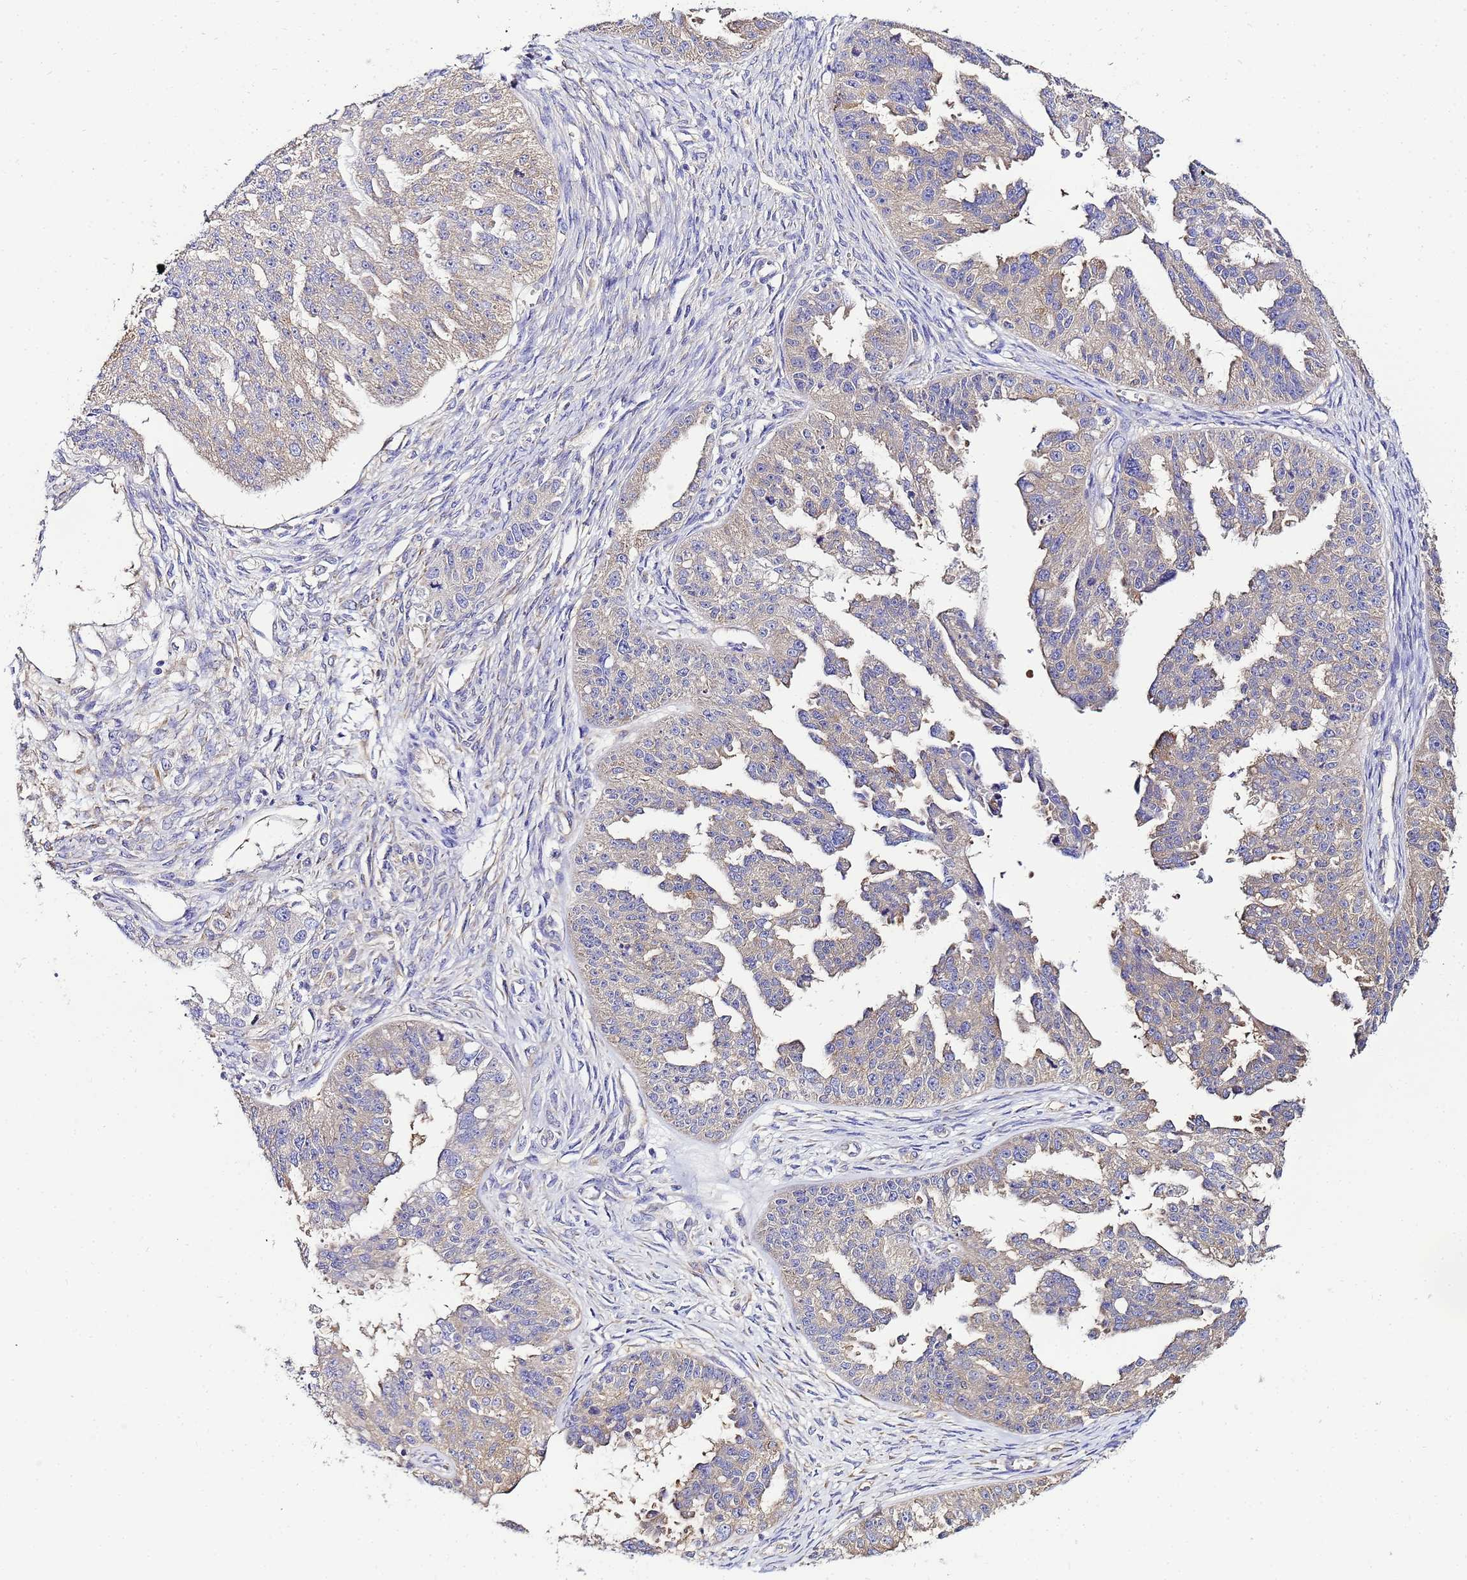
{"staining": {"intensity": "negative", "quantity": "none", "location": "none"}, "tissue": "ovarian cancer", "cell_type": "Tumor cells", "image_type": "cancer", "snomed": [{"axis": "morphology", "description": "Cystadenocarcinoma, serous, NOS"}, {"axis": "topography", "description": "Ovary"}], "caption": "Micrograph shows no significant protein staining in tumor cells of ovarian cancer (serous cystadenocarcinoma).", "gene": "NARS1", "patient": {"sex": "female", "age": 58}}